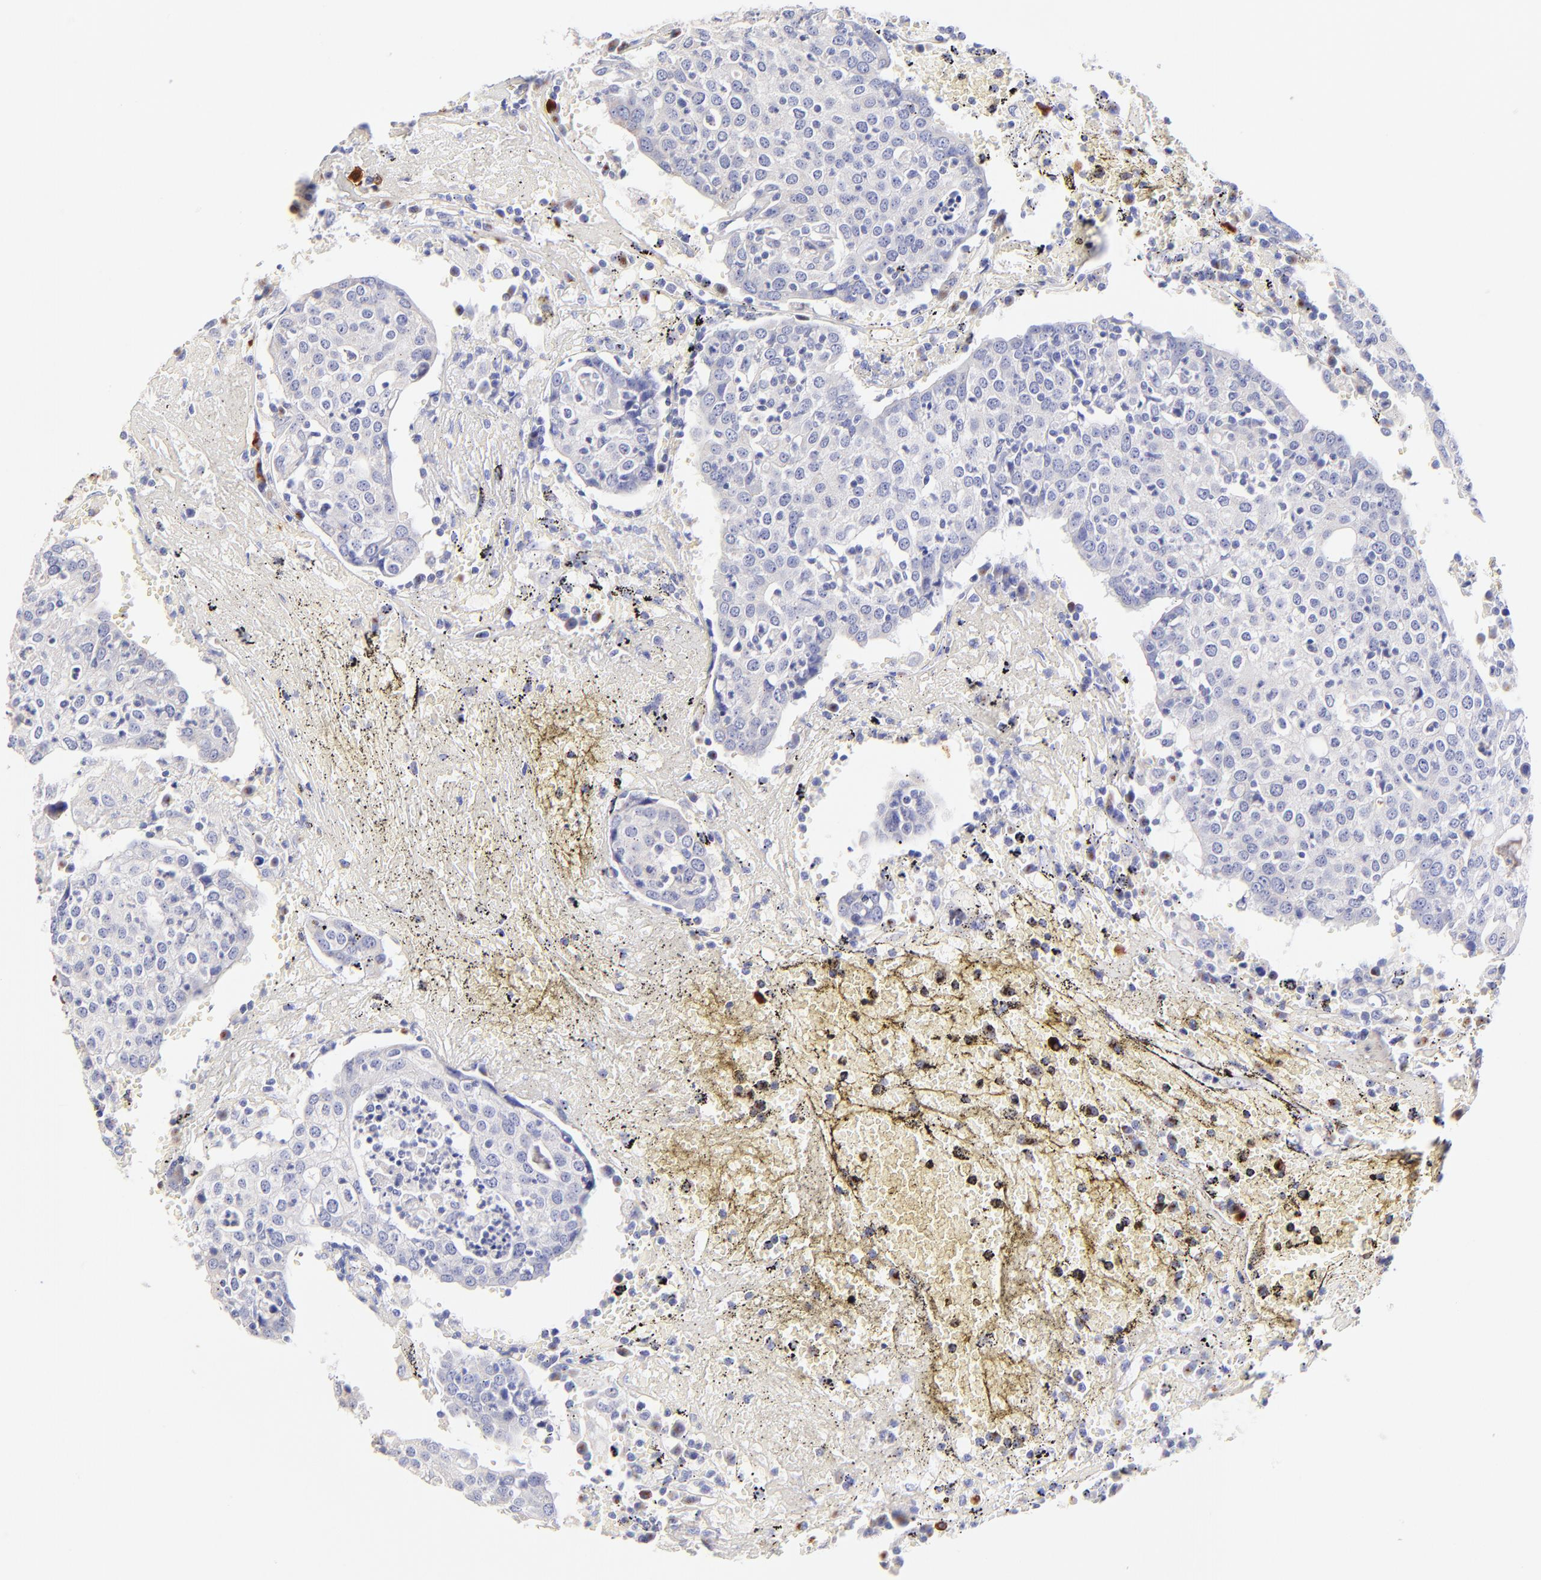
{"staining": {"intensity": "negative", "quantity": "none", "location": "none"}, "tissue": "head and neck cancer", "cell_type": "Tumor cells", "image_type": "cancer", "snomed": [{"axis": "morphology", "description": "Adenocarcinoma, NOS"}, {"axis": "topography", "description": "Salivary gland"}, {"axis": "topography", "description": "Head-Neck"}], "caption": "Photomicrograph shows no protein staining in tumor cells of head and neck cancer tissue.", "gene": "ASB9", "patient": {"sex": "female", "age": 65}}